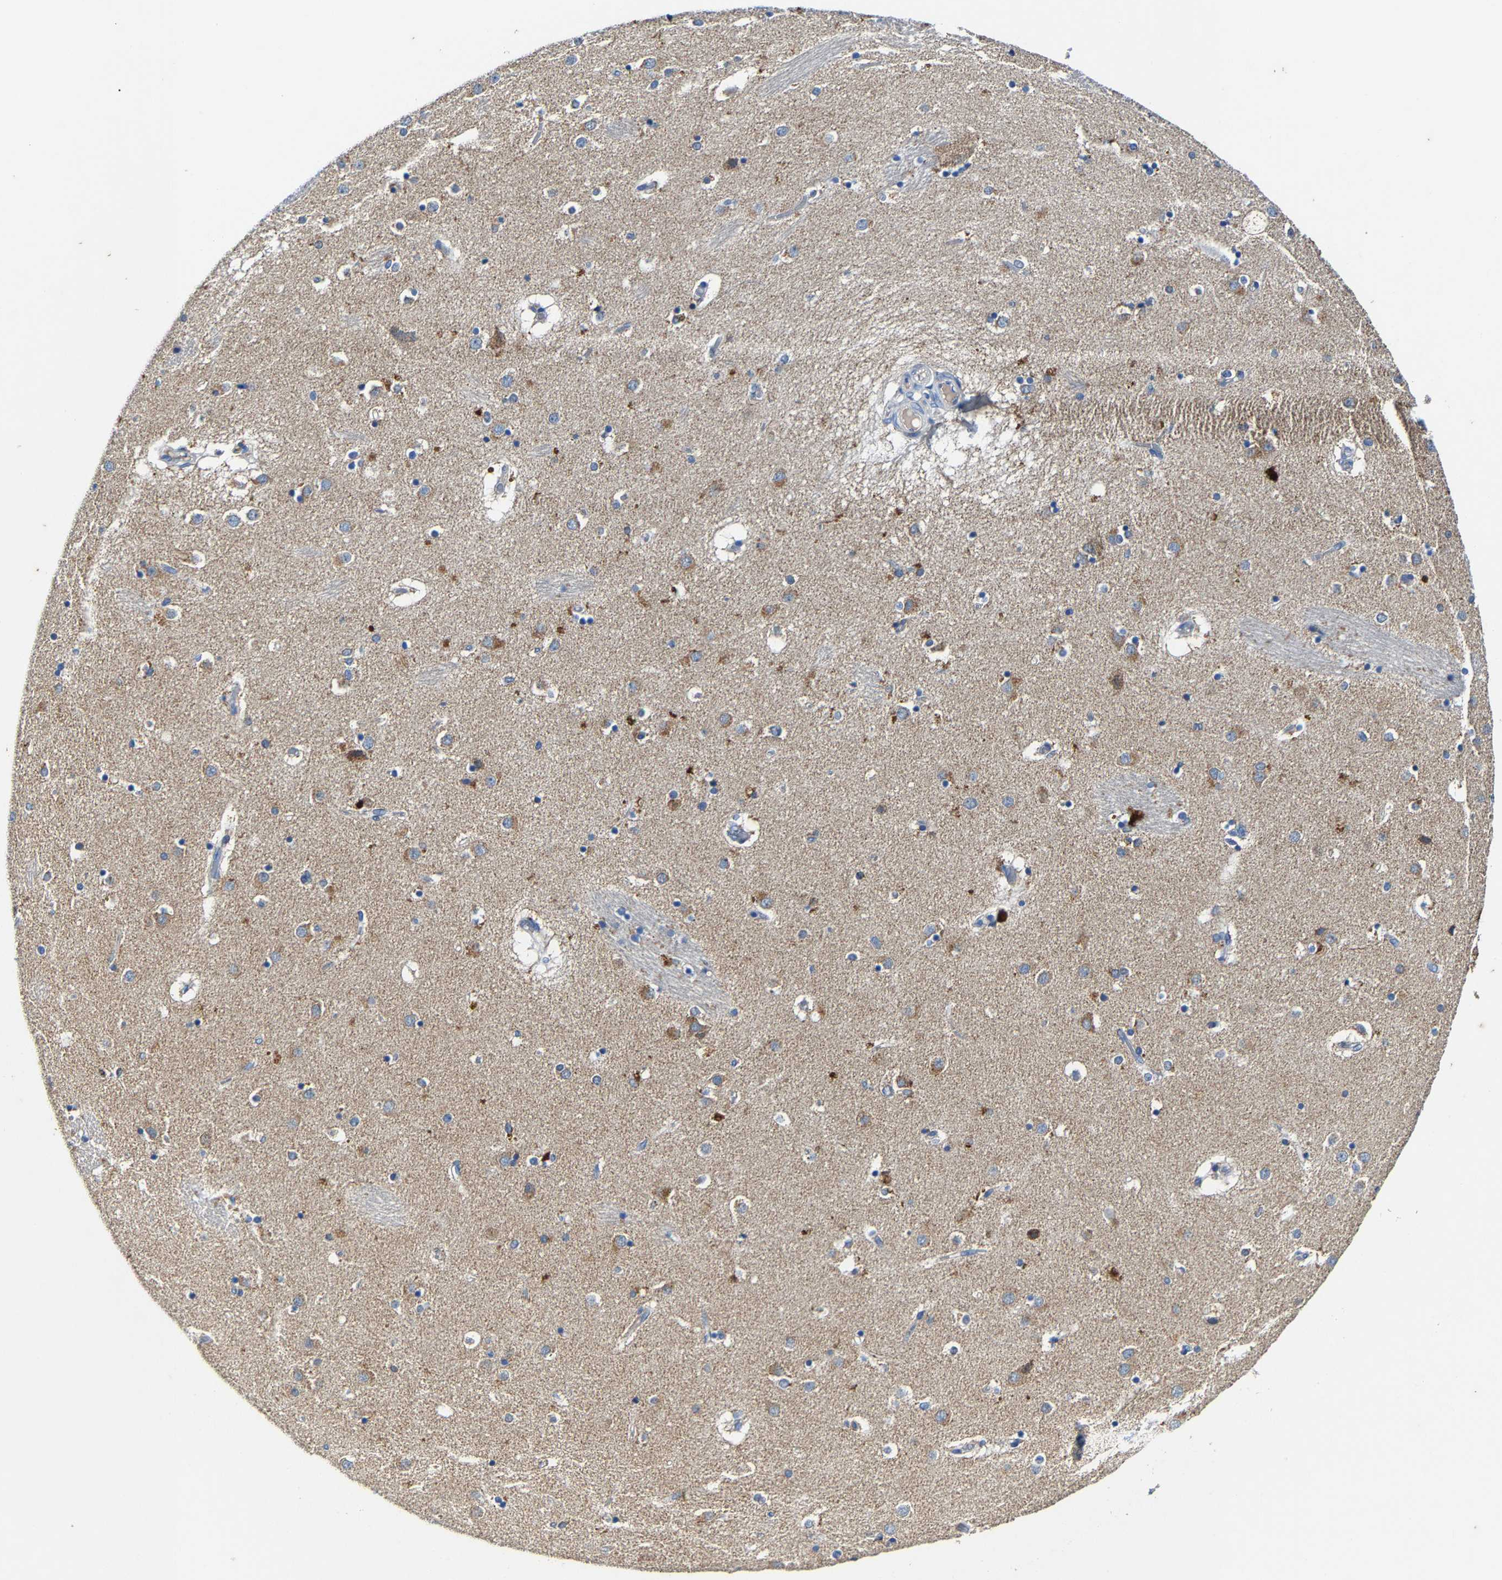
{"staining": {"intensity": "negative", "quantity": "none", "location": "none"}, "tissue": "caudate", "cell_type": "Glial cells", "image_type": "normal", "snomed": [{"axis": "morphology", "description": "Normal tissue, NOS"}, {"axis": "topography", "description": "Lateral ventricle wall"}], "caption": "The photomicrograph exhibits no staining of glial cells in normal caudate.", "gene": "SLC25A25", "patient": {"sex": "male", "age": 70}}